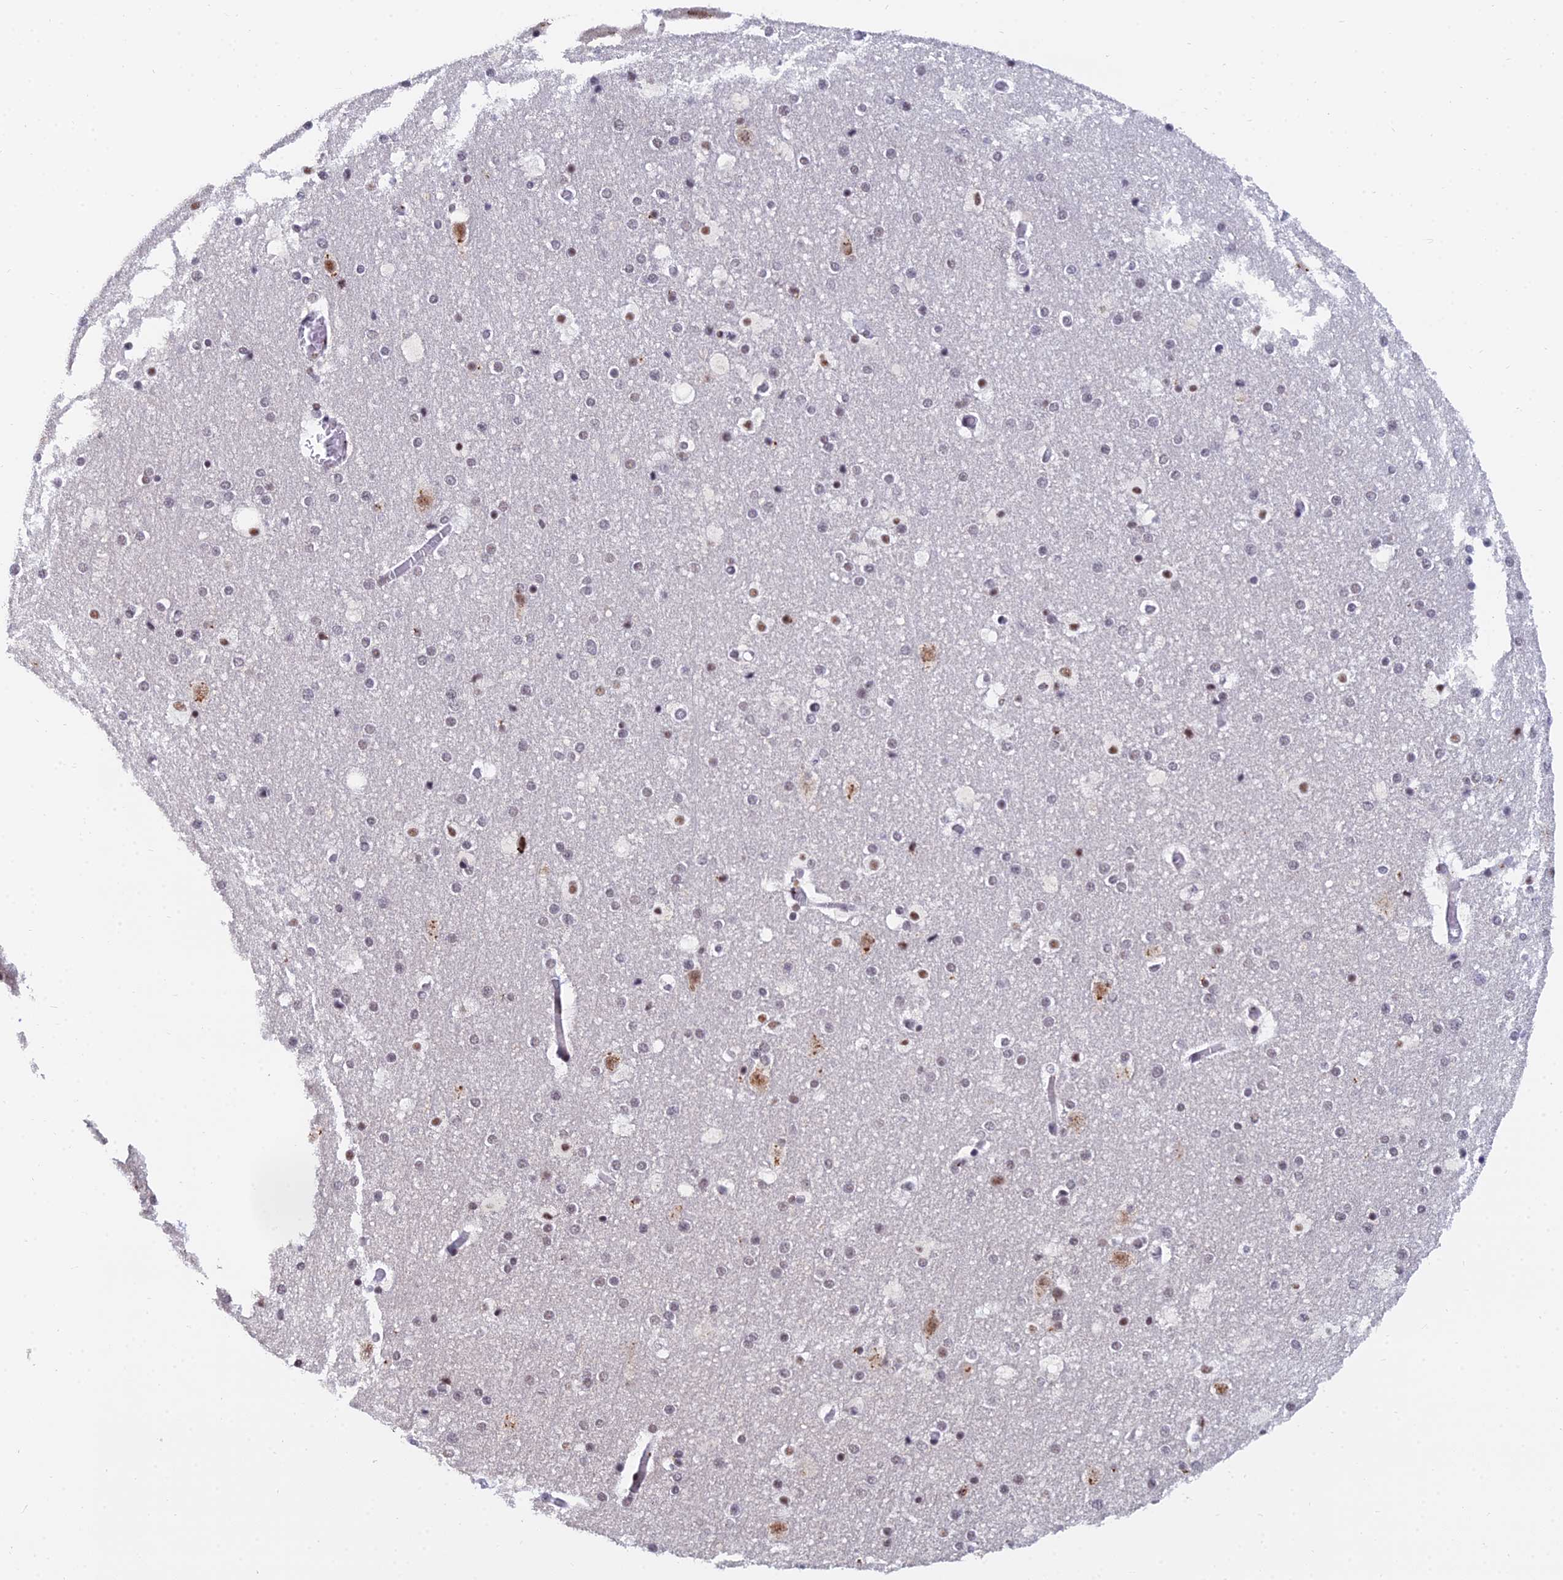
{"staining": {"intensity": "negative", "quantity": "none", "location": "none"}, "tissue": "cerebral cortex", "cell_type": "Endothelial cells", "image_type": "normal", "snomed": [{"axis": "morphology", "description": "Normal tissue, NOS"}, {"axis": "topography", "description": "Cerebral cortex"}], "caption": "Endothelial cells are negative for protein expression in benign human cerebral cortex. Nuclei are stained in blue.", "gene": "THOC3", "patient": {"sex": "male", "age": 57}}